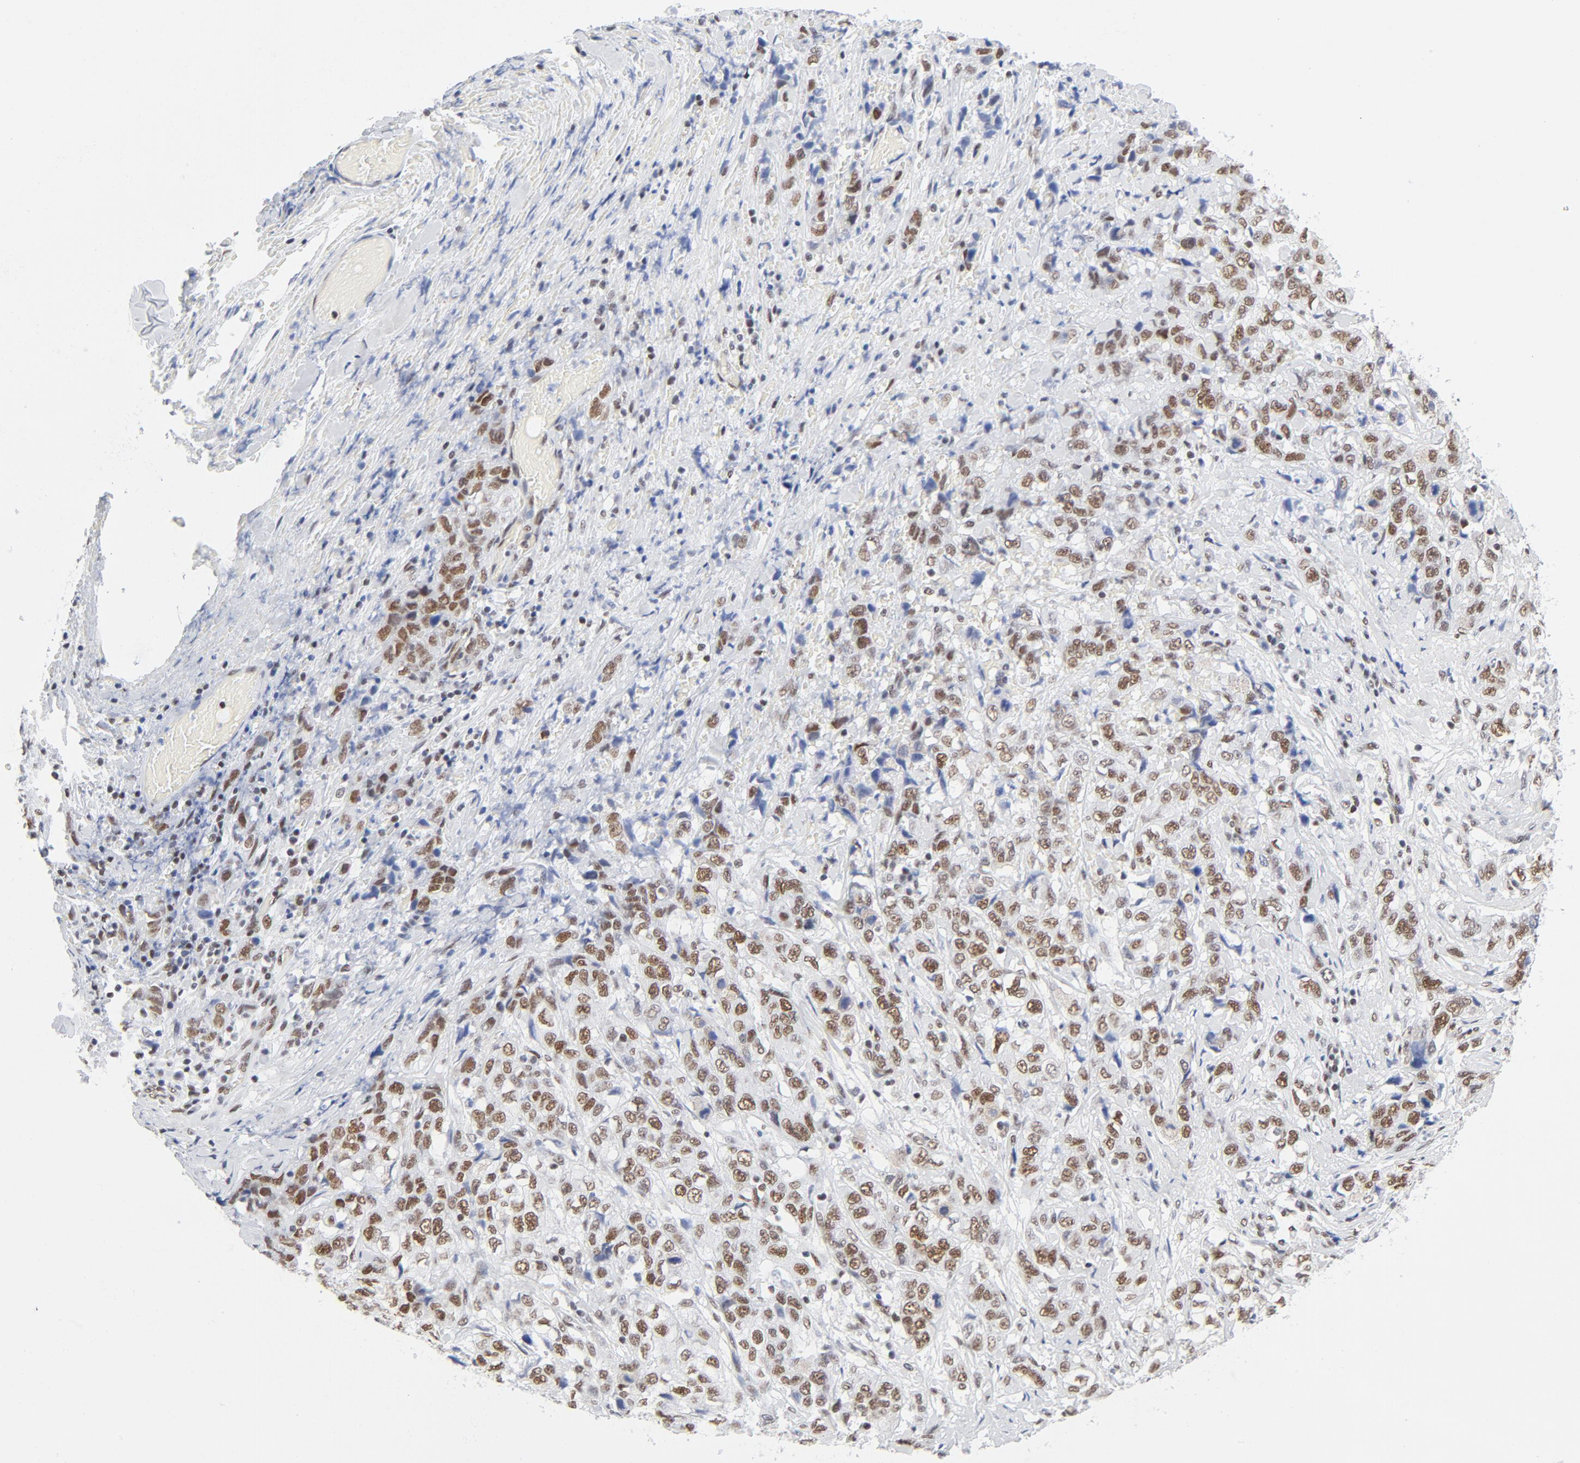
{"staining": {"intensity": "moderate", "quantity": ">75%", "location": "nuclear"}, "tissue": "stomach cancer", "cell_type": "Tumor cells", "image_type": "cancer", "snomed": [{"axis": "morphology", "description": "Adenocarcinoma, NOS"}, {"axis": "topography", "description": "Stomach"}], "caption": "Human stomach adenocarcinoma stained with a protein marker shows moderate staining in tumor cells.", "gene": "ATF2", "patient": {"sex": "male", "age": 48}}